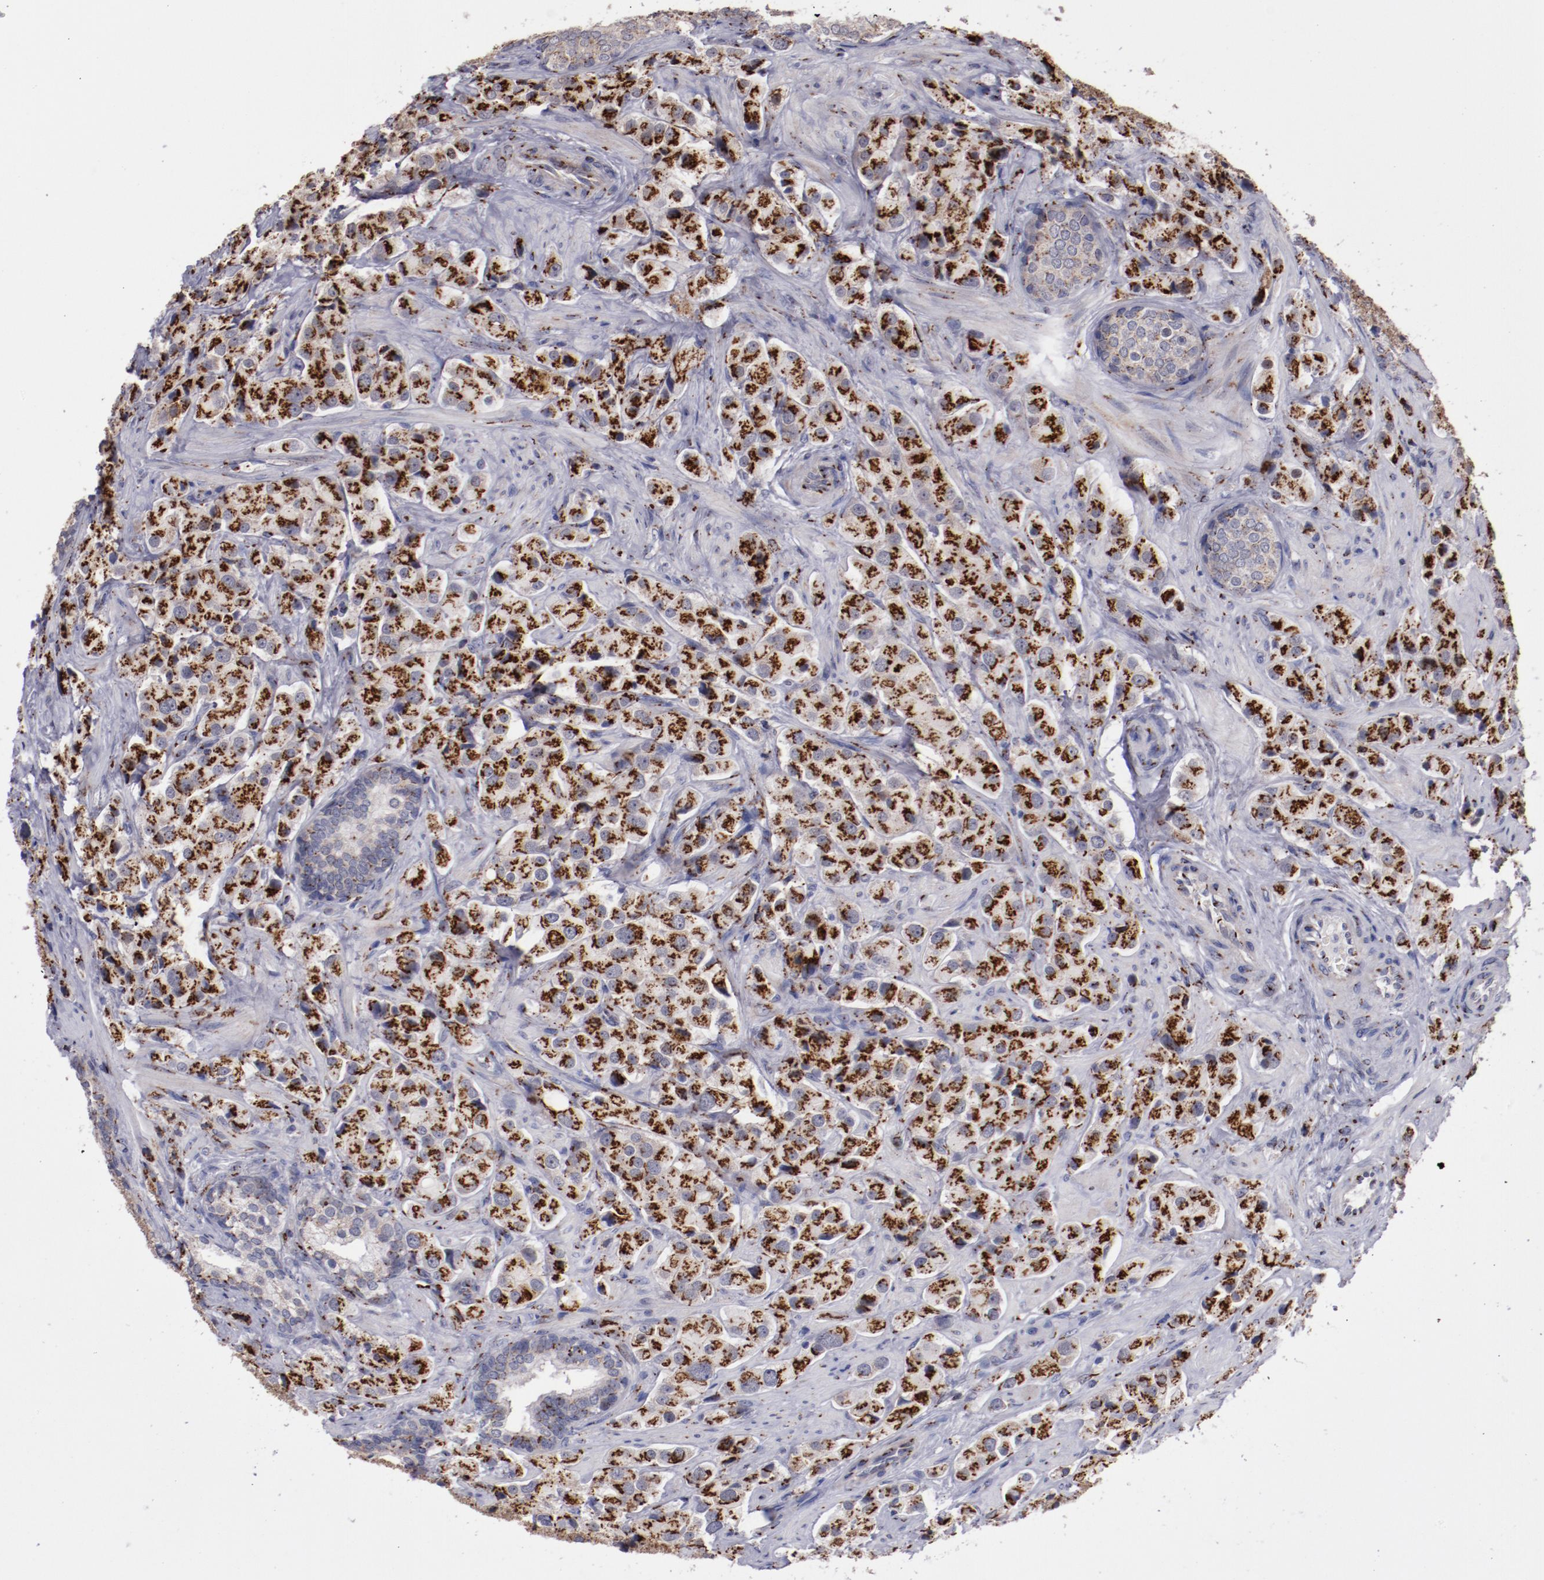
{"staining": {"intensity": "strong", "quantity": ">75%", "location": "cytoplasmic/membranous"}, "tissue": "prostate cancer", "cell_type": "Tumor cells", "image_type": "cancer", "snomed": [{"axis": "morphology", "description": "Adenocarcinoma, Medium grade"}, {"axis": "topography", "description": "Prostate"}], "caption": "Protein expression analysis of human prostate cancer reveals strong cytoplasmic/membranous expression in approximately >75% of tumor cells.", "gene": "GOLIM4", "patient": {"sex": "male", "age": 70}}